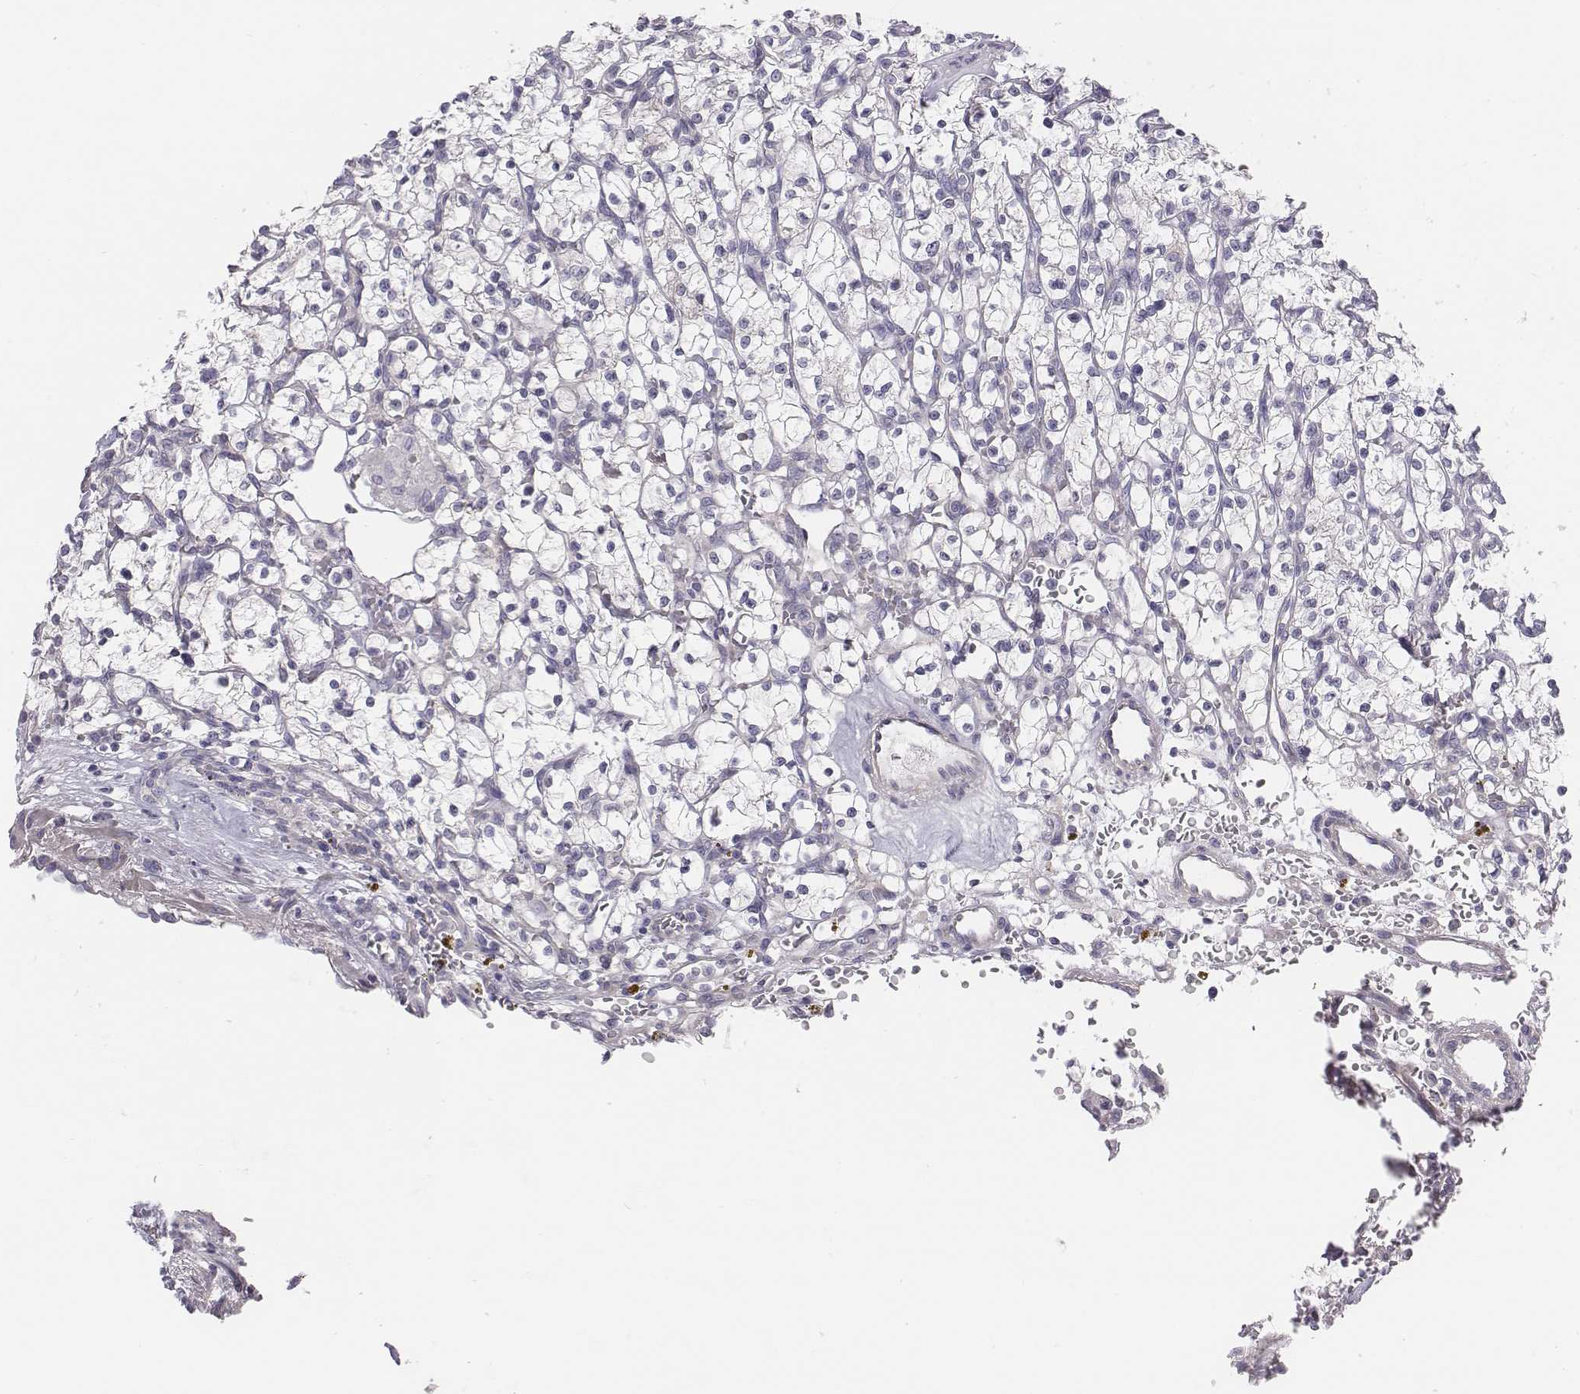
{"staining": {"intensity": "negative", "quantity": "none", "location": "none"}, "tissue": "renal cancer", "cell_type": "Tumor cells", "image_type": "cancer", "snomed": [{"axis": "morphology", "description": "Adenocarcinoma, NOS"}, {"axis": "topography", "description": "Kidney"}], "caption": "High magnification brightfield microscopy of adenocarcinoma (renal) stained with DAB (3,3'-diaminobenzidine) (brown) and counterstained with hematoxylin (blue): tumor cells show no significant expression. Brightfield microscopy of immunohistochemistry (IHC) stained with DAB (brown) and hematoxylin (blue), captured at high magnification.", "gene": "CHST14", "patient": {"sex": "female", "age": 64}}